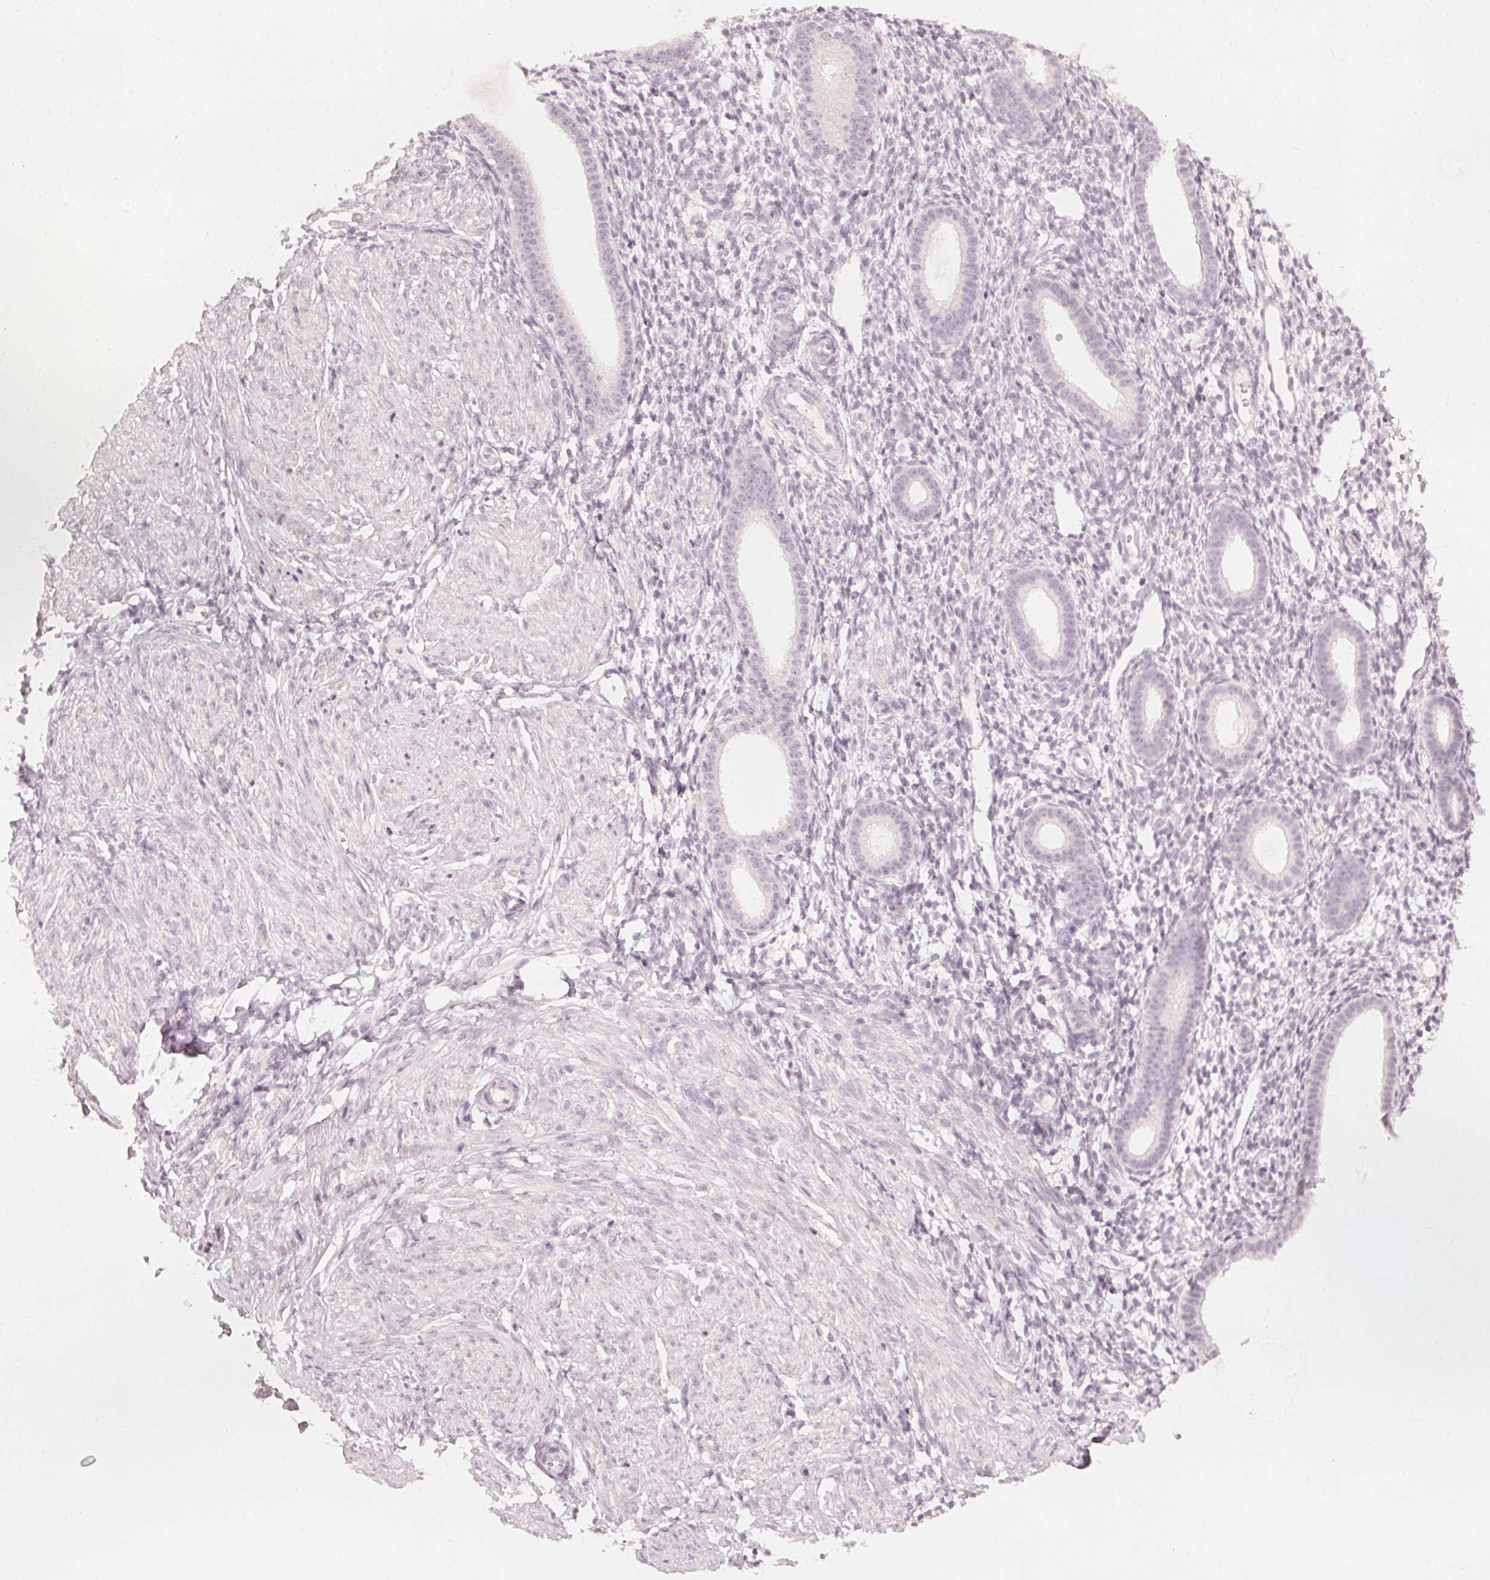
{"staining": {"intensity": "negative", "quantity": "none", "location": "none"}, "tissue": "endometrium", "cell_type": "Cells in endometrial stroma", "image_type": "normal", "snomed": [{"axis": "morphology", "description": "Normal tissue, NOS"}, {"axis": "topography", "description": "Endometrium"}], "caption": "IHC of unremarkable human endometrium reveals no staining in cells in endometrial stroma. (Brightfield microscopy of DAB (3,3'-diaminobenzidine) IHC at high magnification).", "gene": "CALB1", "patient": {"sex": "female", "age": 36}}